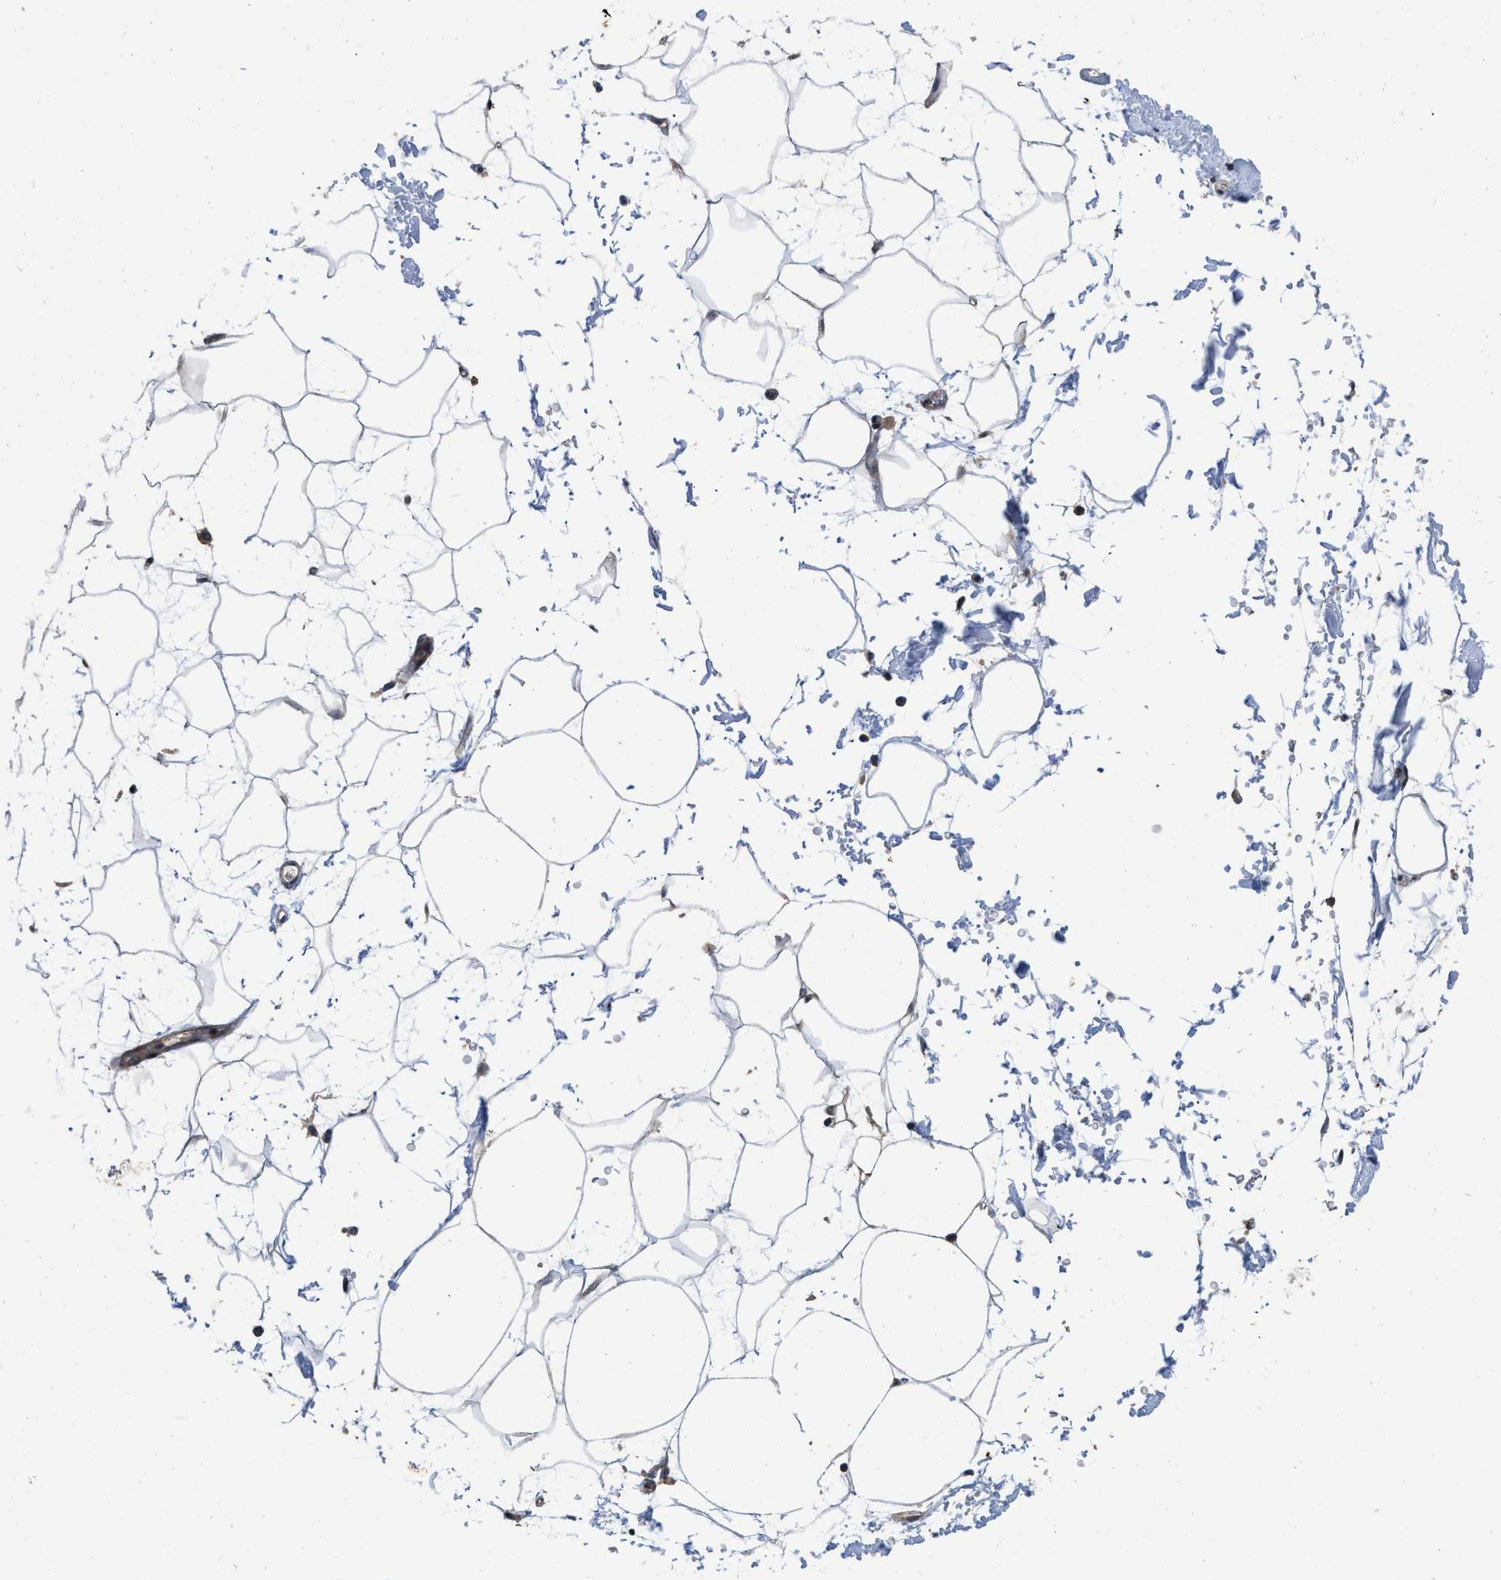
{"staining": {"intensity": "weak", "quantity": ">75%", "location": "cytoplasmic/membranous,nuclear"}, "tissue": "adipose tissue", "cell_type": "Adipocytes", "image_type": "normal", "snomed": [{"axis": "morphology", "description": "Normal tissue, NOS"}, {"axis": "topography", "description": "Soft tissue"}], "caption": "Adipose tissue stained with a brown dye displays weak cytoplasmic/membranous,nuclear positive staining in about >75% of adipocytes.", "gene": "PRDM14", "patient": {"sex": "male", "age": 72}}